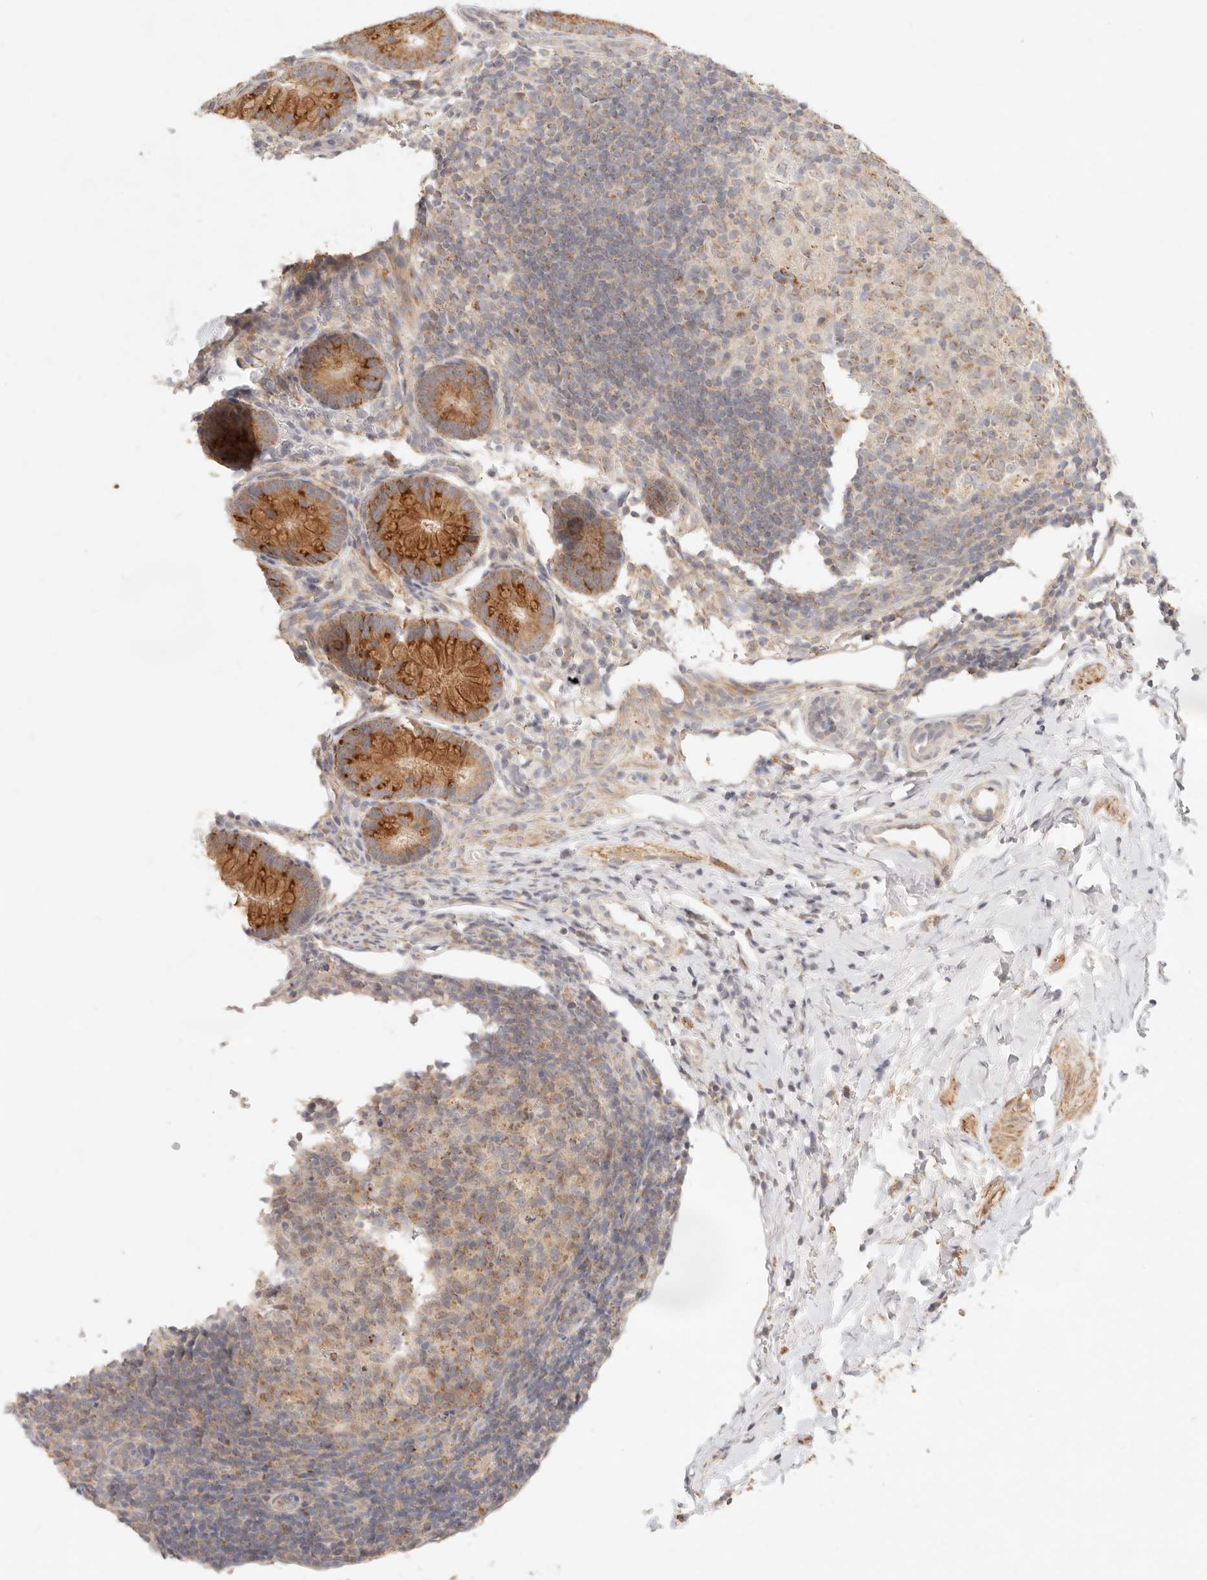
{"staining": {"intensity": "moderate", "quantity": ">75%", "location": "cytoplasmic/membranous"}, "tissue": "appendix", "cell_type": "Glandular cells", "image_type": "normal", "snomed": [{"axis": "morphology", "description": "Normal tissue, NOS"}, {"axis": "topography", "description": "Appendix"}], "caption": "Benign appendix exhibits moderate cytoplasmic/membranous expression in about >75% of glandular cells.", "gene": "RUBCNL", "patient": {"sex": "male", "age": 1}}